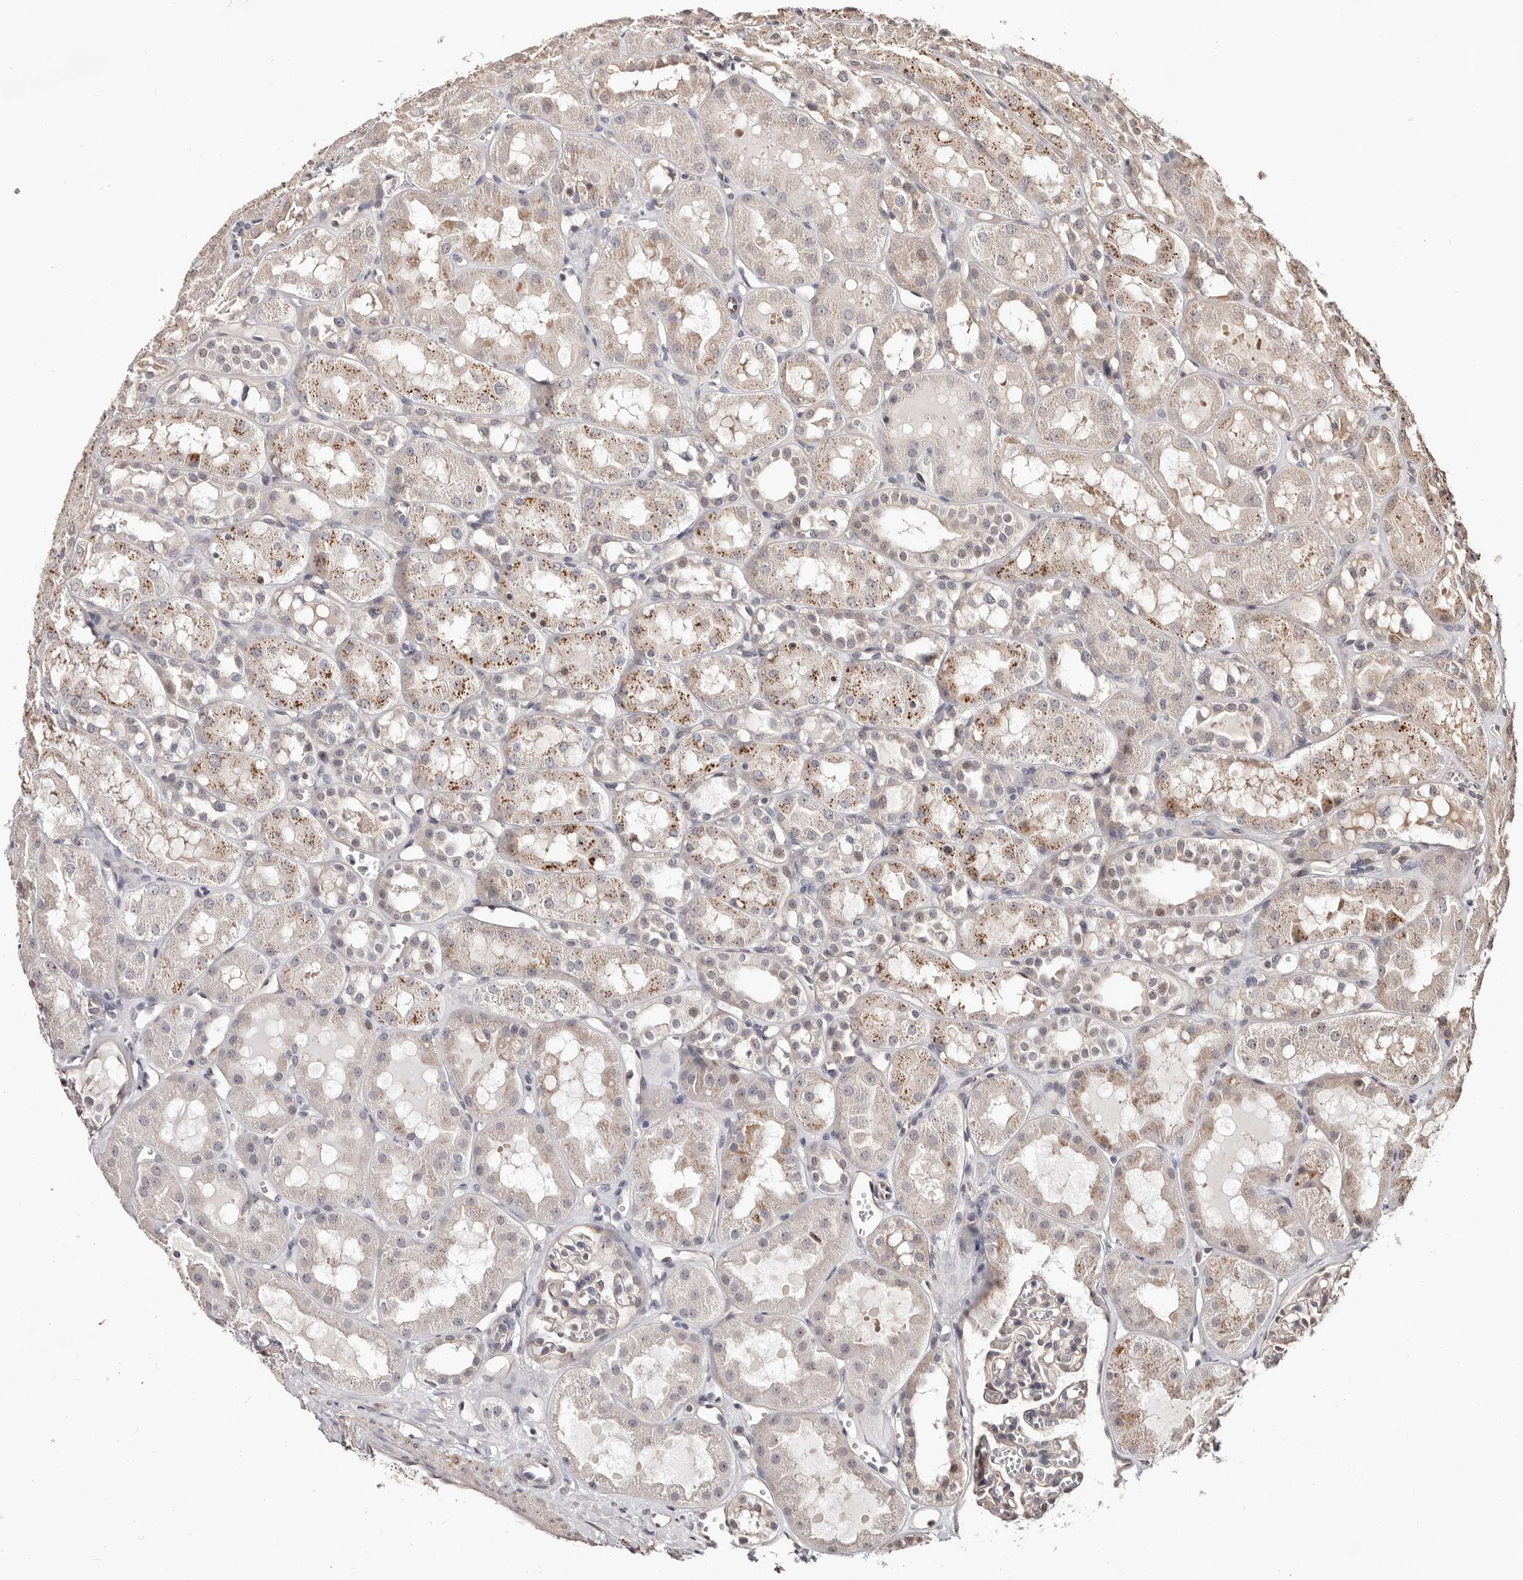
{"staining": {"intensity": "negative", "quantity": "none", "location": "none"}, "tissue": "kidney", "cell_type": "Cells in glomeruli", "image_type": "normal", "snomed": [{"axis": "morphology", "description": "Normal tissue, NOS"}, {"axis": "topography", "description": "Kidney"}], "caption": "IHC histopathology image of unremarkable kidney stained for a protein (brown), which displays no staining in cells in glomeruli.", "gene": "TRIP13", "patient": {"sex": "male", "age": 16}}